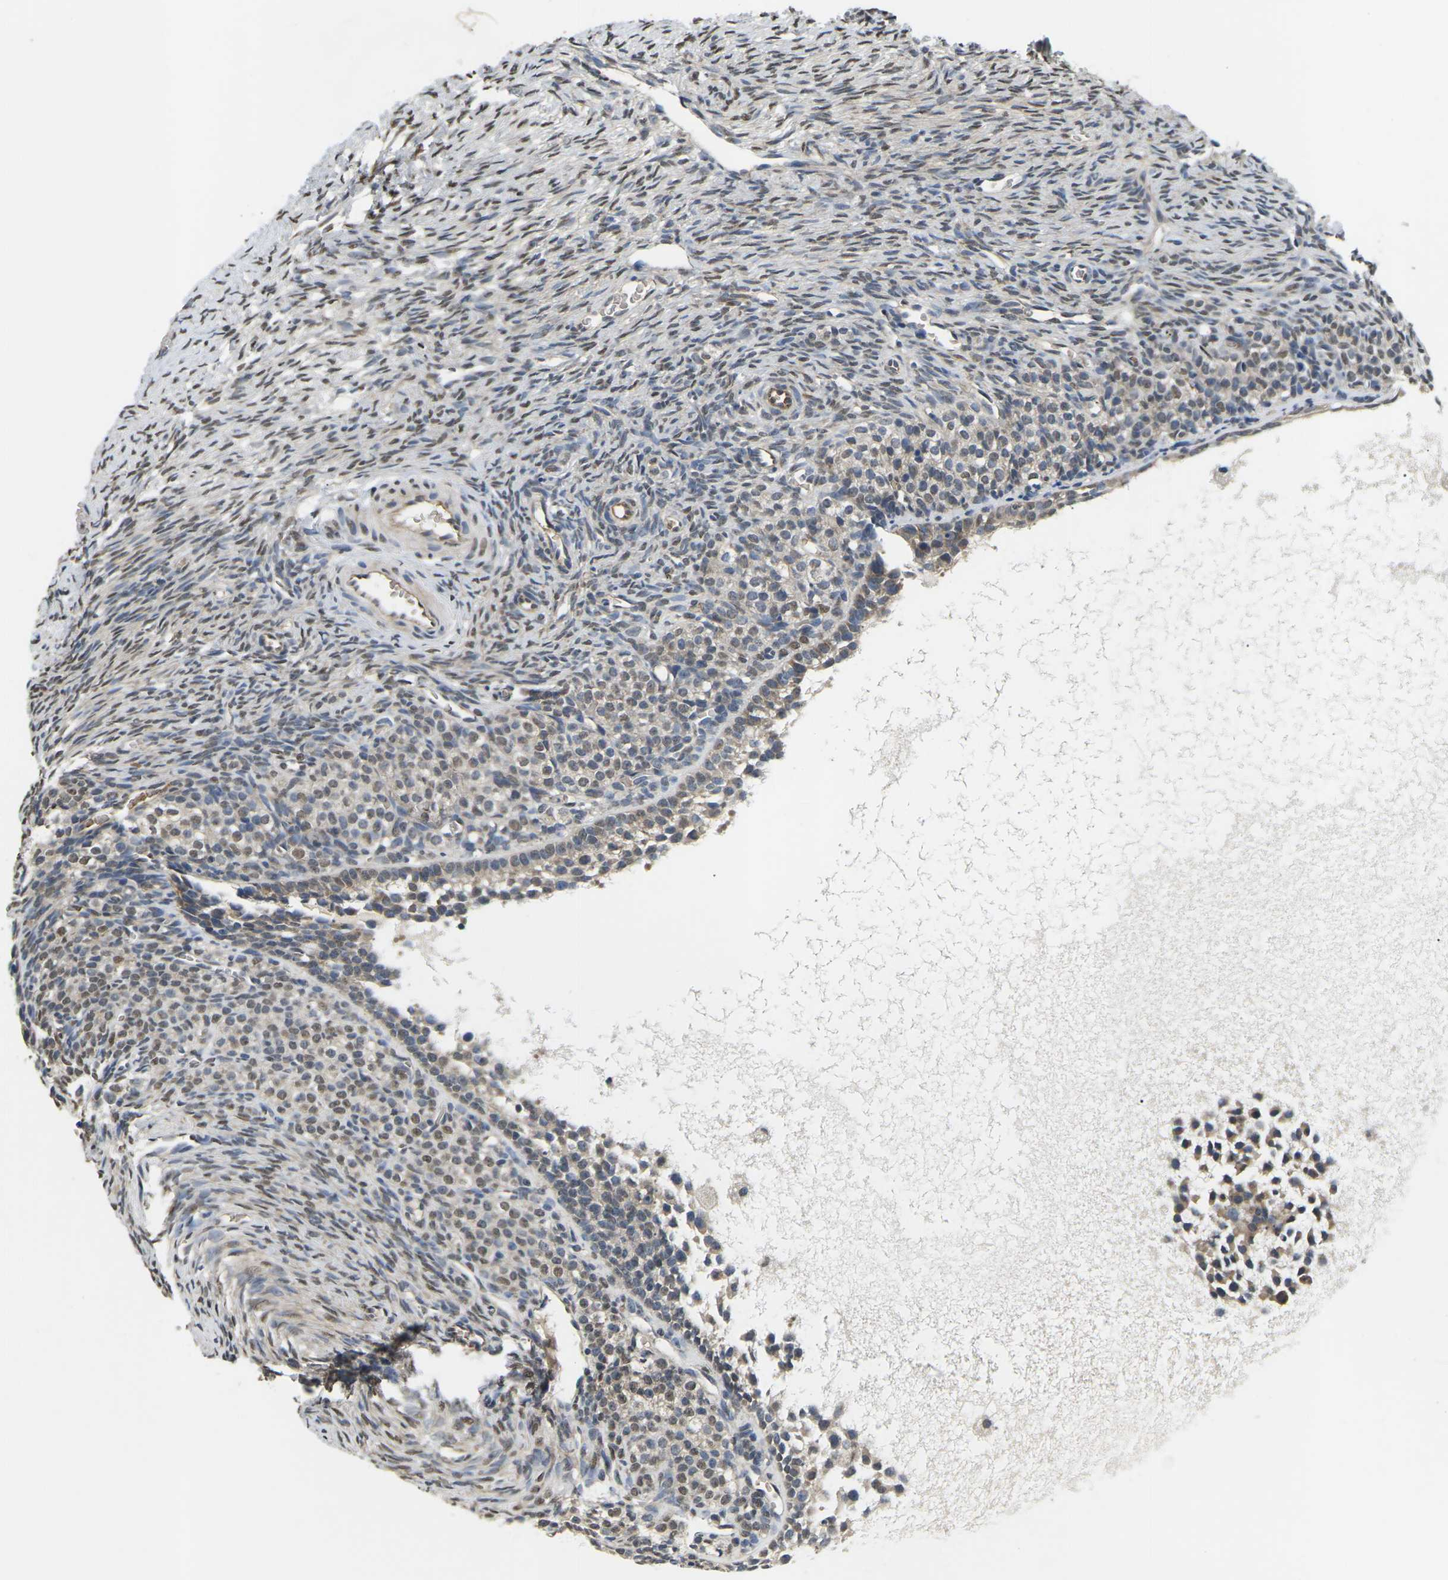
{"staining": {"intensity": "weak", "quantity": "25%-75%", "location": "nuclear"}, "tissue": "ovary", "cell_type": "Ovarian stroma cells", "image_type": "normal", "snomed": [{"axis": "morphology", "description": "Normal tissue, NOS"}, {"axis": "topography", "description": "Ovary"}], "caption": "IHC (DAB) staining of normal human ovary shows weak nuclear protein positivity in approximately 25%-75% of ovarian stroma cells.", "gene": "ERBB4", "patient": {"sex": "female", "age": 27}}